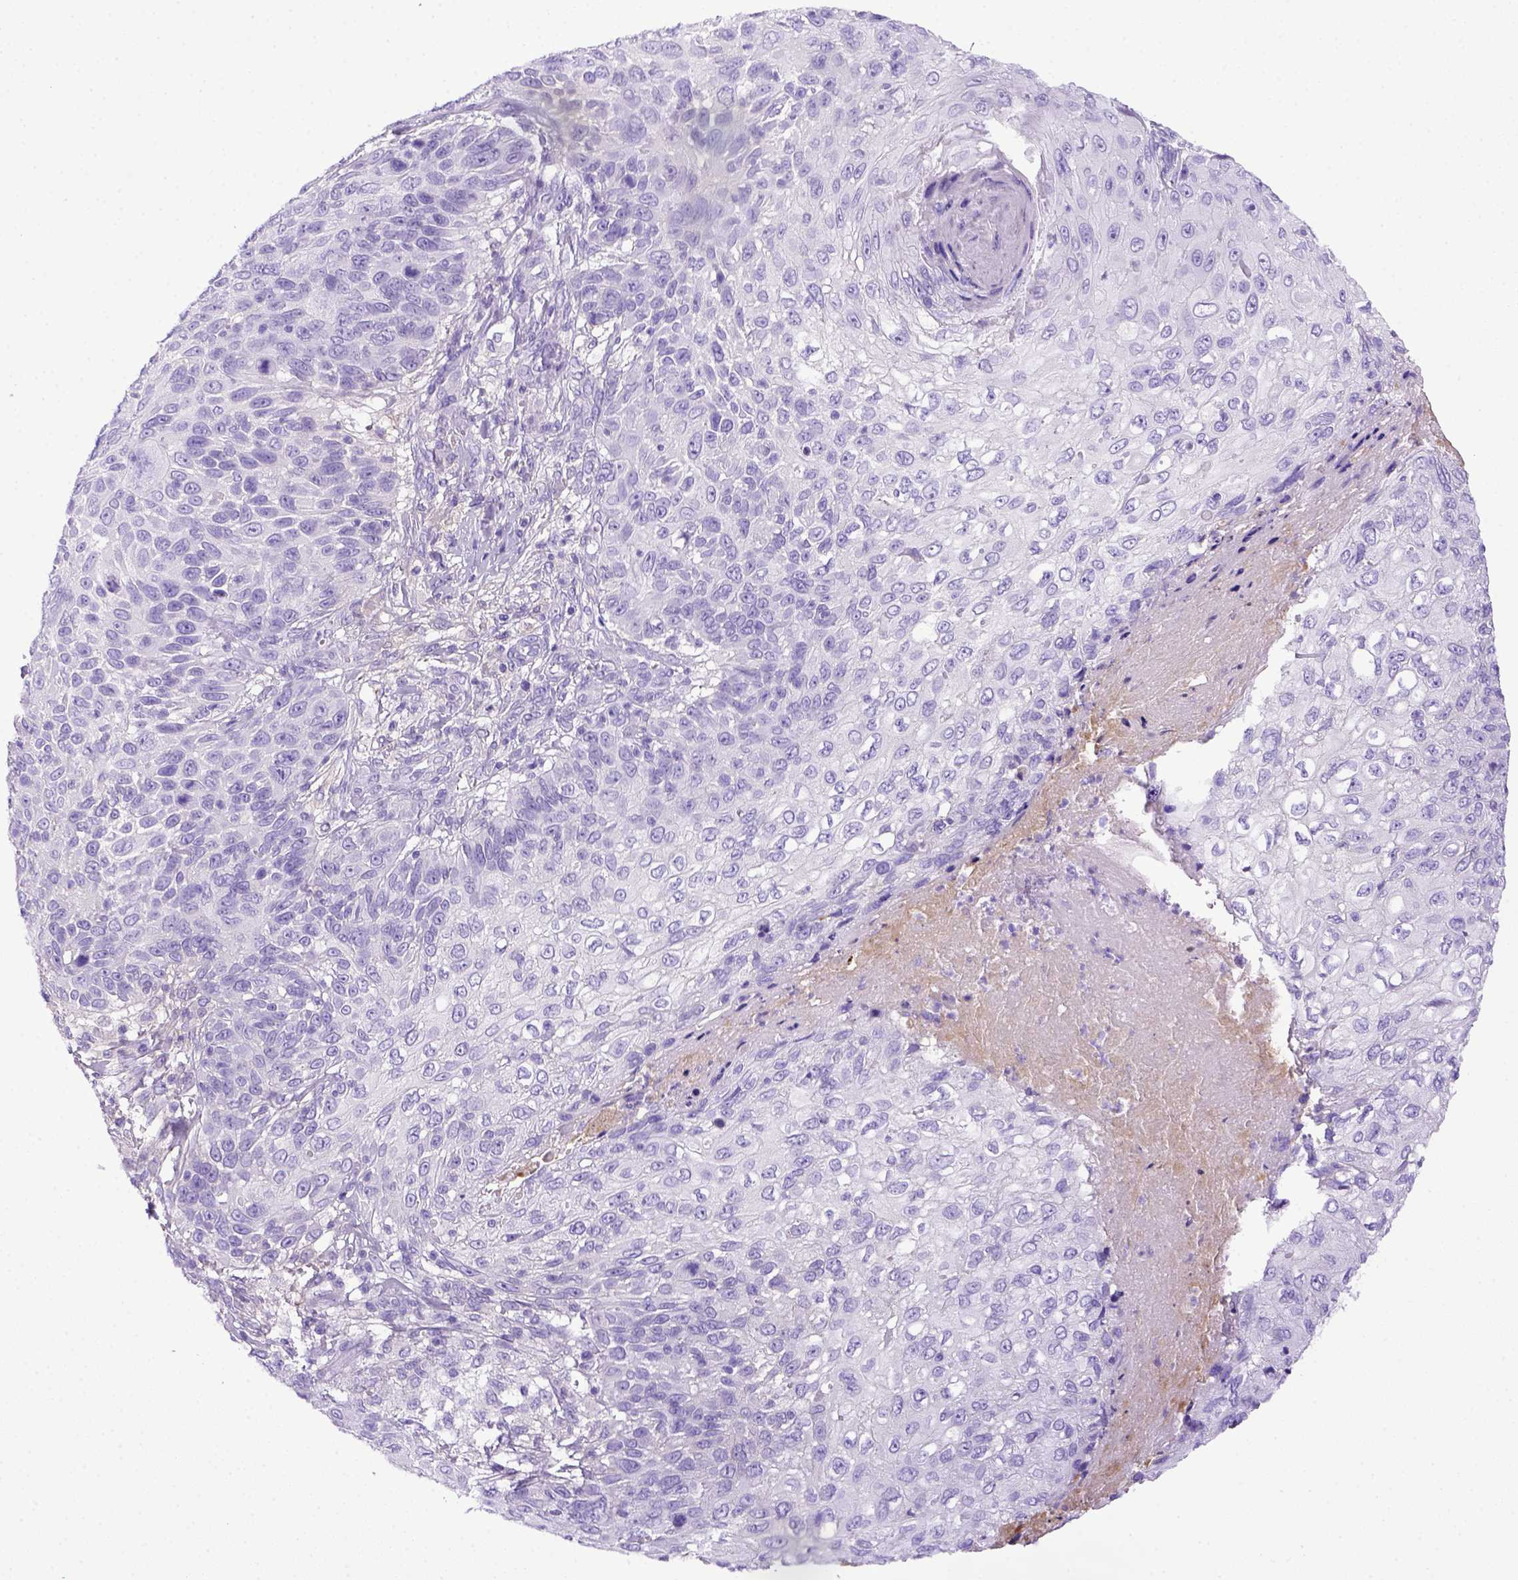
{"staining": {"intensity": "negative", "quantity": "none", "location": "none"}, "tissue": "skin cancer", "cell_type": "Tumor cells", "image_type": "cancer", "snomed": [{"axis": "morphology", "description": "Squamous cell carcinoma, NOS"}, {"axis": "topography", "description": "Skin"}], "caption": "High power microscopy micrograph of an IHC micrograph of skin cancer, revealing no significant expression in tumor cells.", "gene": "ITIH4", "patient": {"sex": "male", "age": 92}}